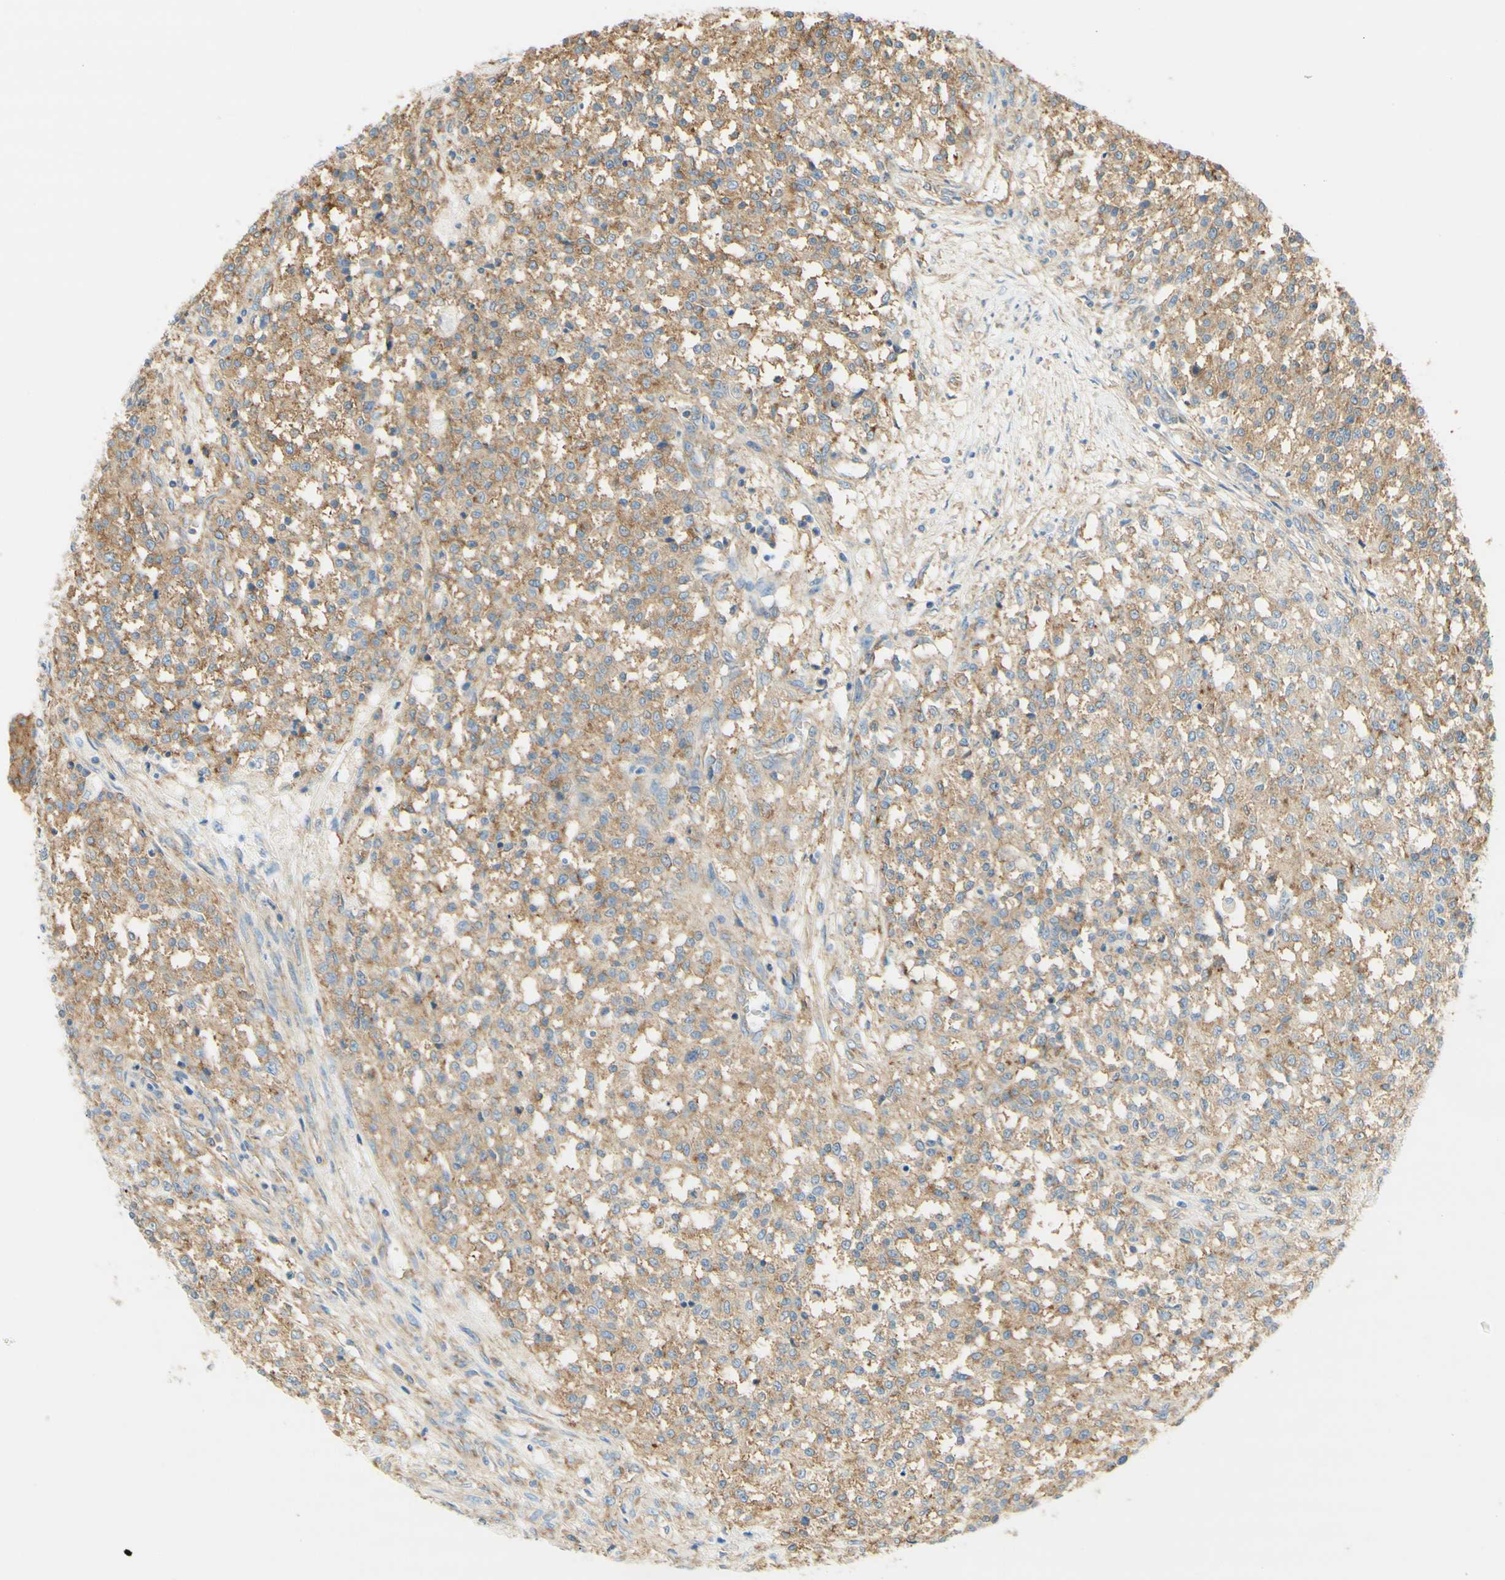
{"staining": {"intensity": "moderate", "quantity": ">75%", "location": "cytoplasmic/membranous"}, "tissue": "testis cancer", "cell_type": "Tumor cells", "image_type": "cancer", "snomed": [{"axis": "morphology", "description": "Seminoma, NOS"}, {"axis": "topography", "description": "Testis"}], "caption": "IHC of seminoma (testis) shows medium levels of moderate cytoplasmic/membranous expression in approximately >75% of tumor cells.", "gene": "CLTC", "patient": {"sex": "male", "age": 59}}